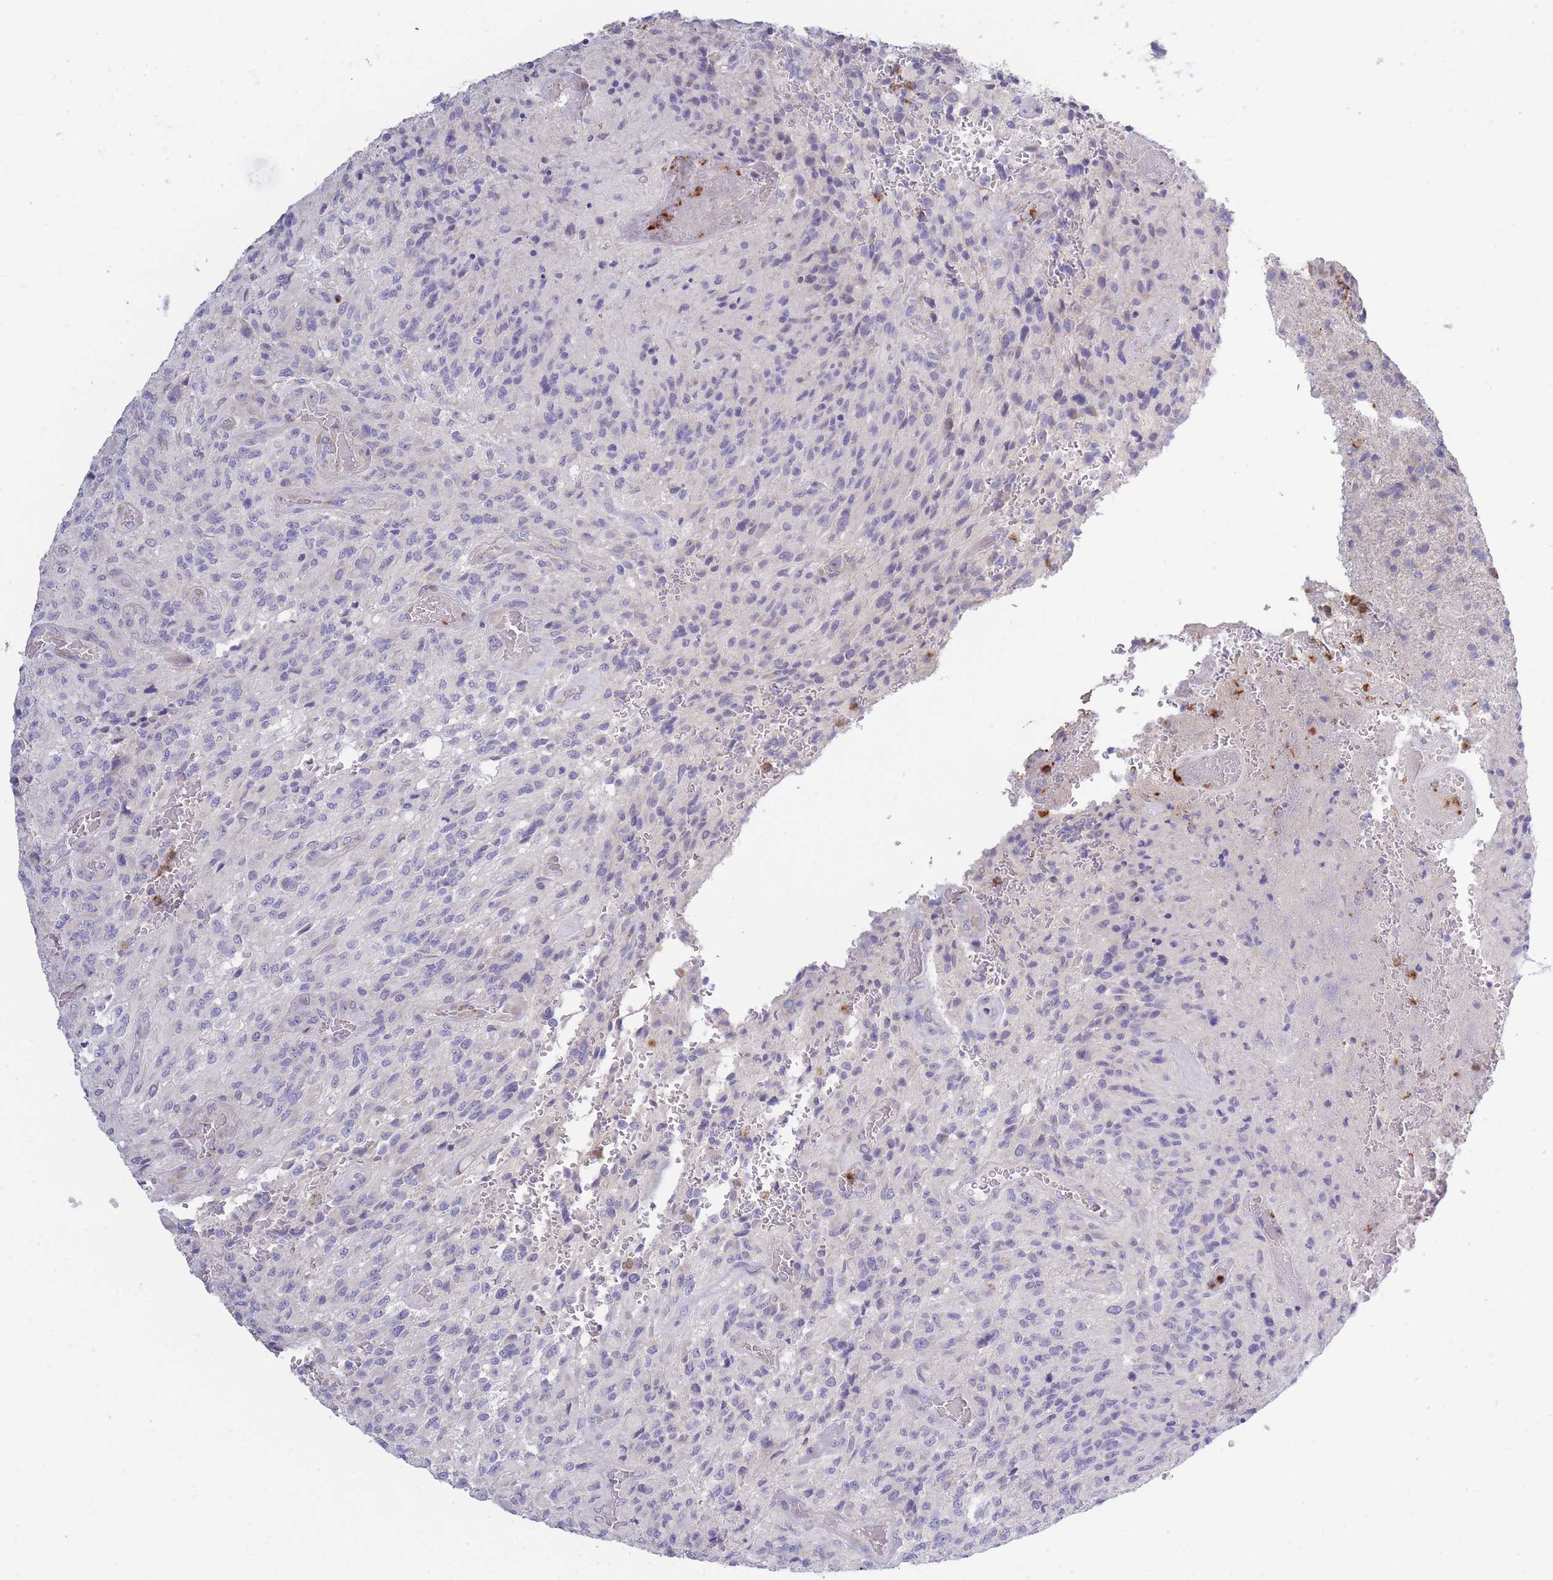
{"staining": {"intensity": "negative", "quantity": "none", "location": "none"}, "tissue": "glioma", "cell_type": "Tumor cells", "image_type": "cancer", "snomed": [{"axis": "morphology", "description": "Normal tissue, NOS"}, {"axis": "morphology", "description": "Glioma, malignant, High grade"}, {"axis": "topography", "description": "Cerebral cortex"}], "caption": "An IHC micrograph of malignant glioma (high-grade) is shown. There is no staining in tumor cells of malignant glioma (high-grade).", "gene": "CENPM", "patient": {"sex": "male", "age": 56}}